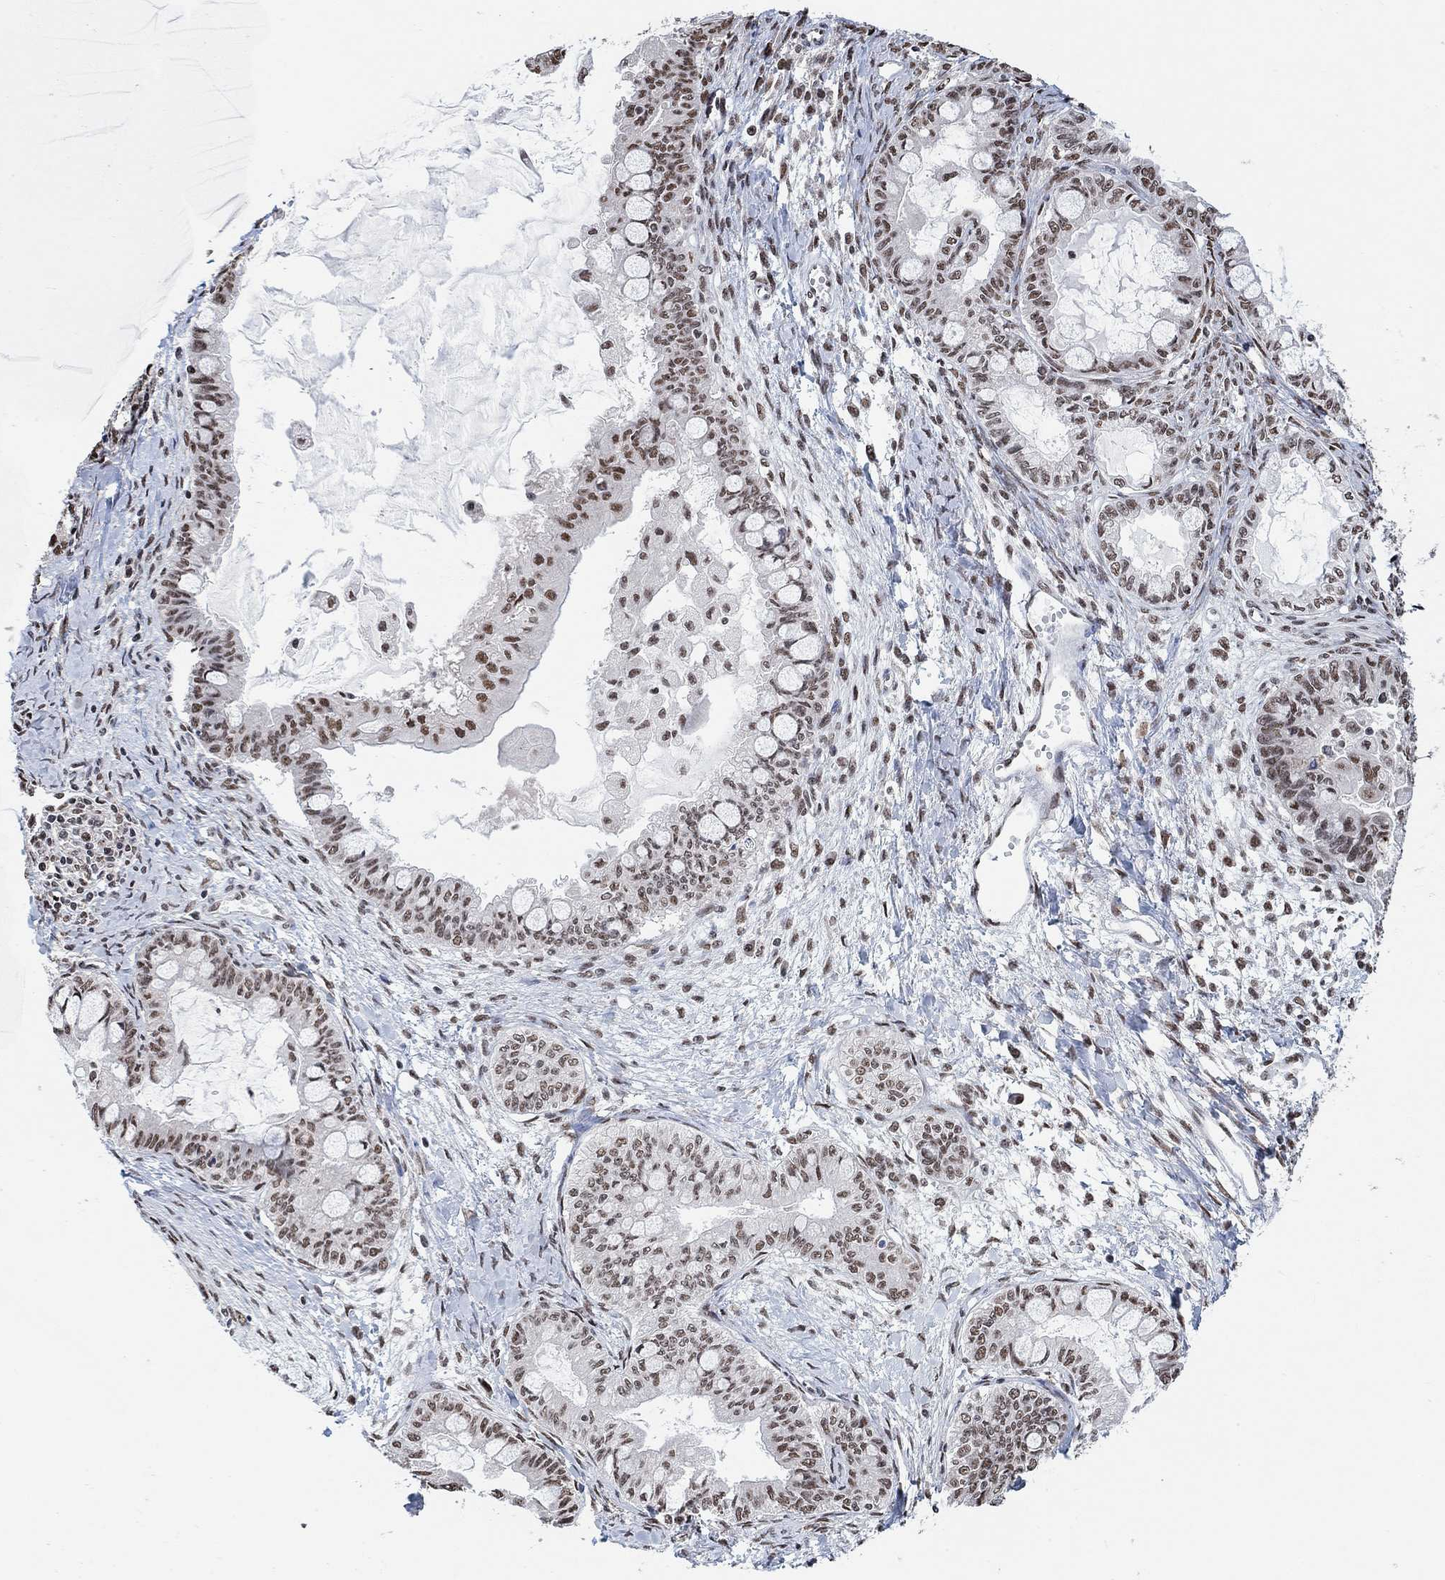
{"staining": {"intensity": "moderate", "quantity": "25%-75%", "location": "nuclear"}, "tissue": "ovarian cancer", "cell_type": "Tumor cells", "image_type": "cancer", "snomed": [{"axis": "morphology", "description": "Cystadenocarcinoma, mucinous, NOS"}, {"axis": "topography", "description": "Ovary"}], "caption": "Immunohistochemistry (DAB) staining of ovarian cancer (mucinous cystadenocarcinoma) demonstrates moderate nuclear protein expression in approximately 25%-75% of tumor cells.", "gene": "USP39", "patient": {"sex": "female", "age": 63}}